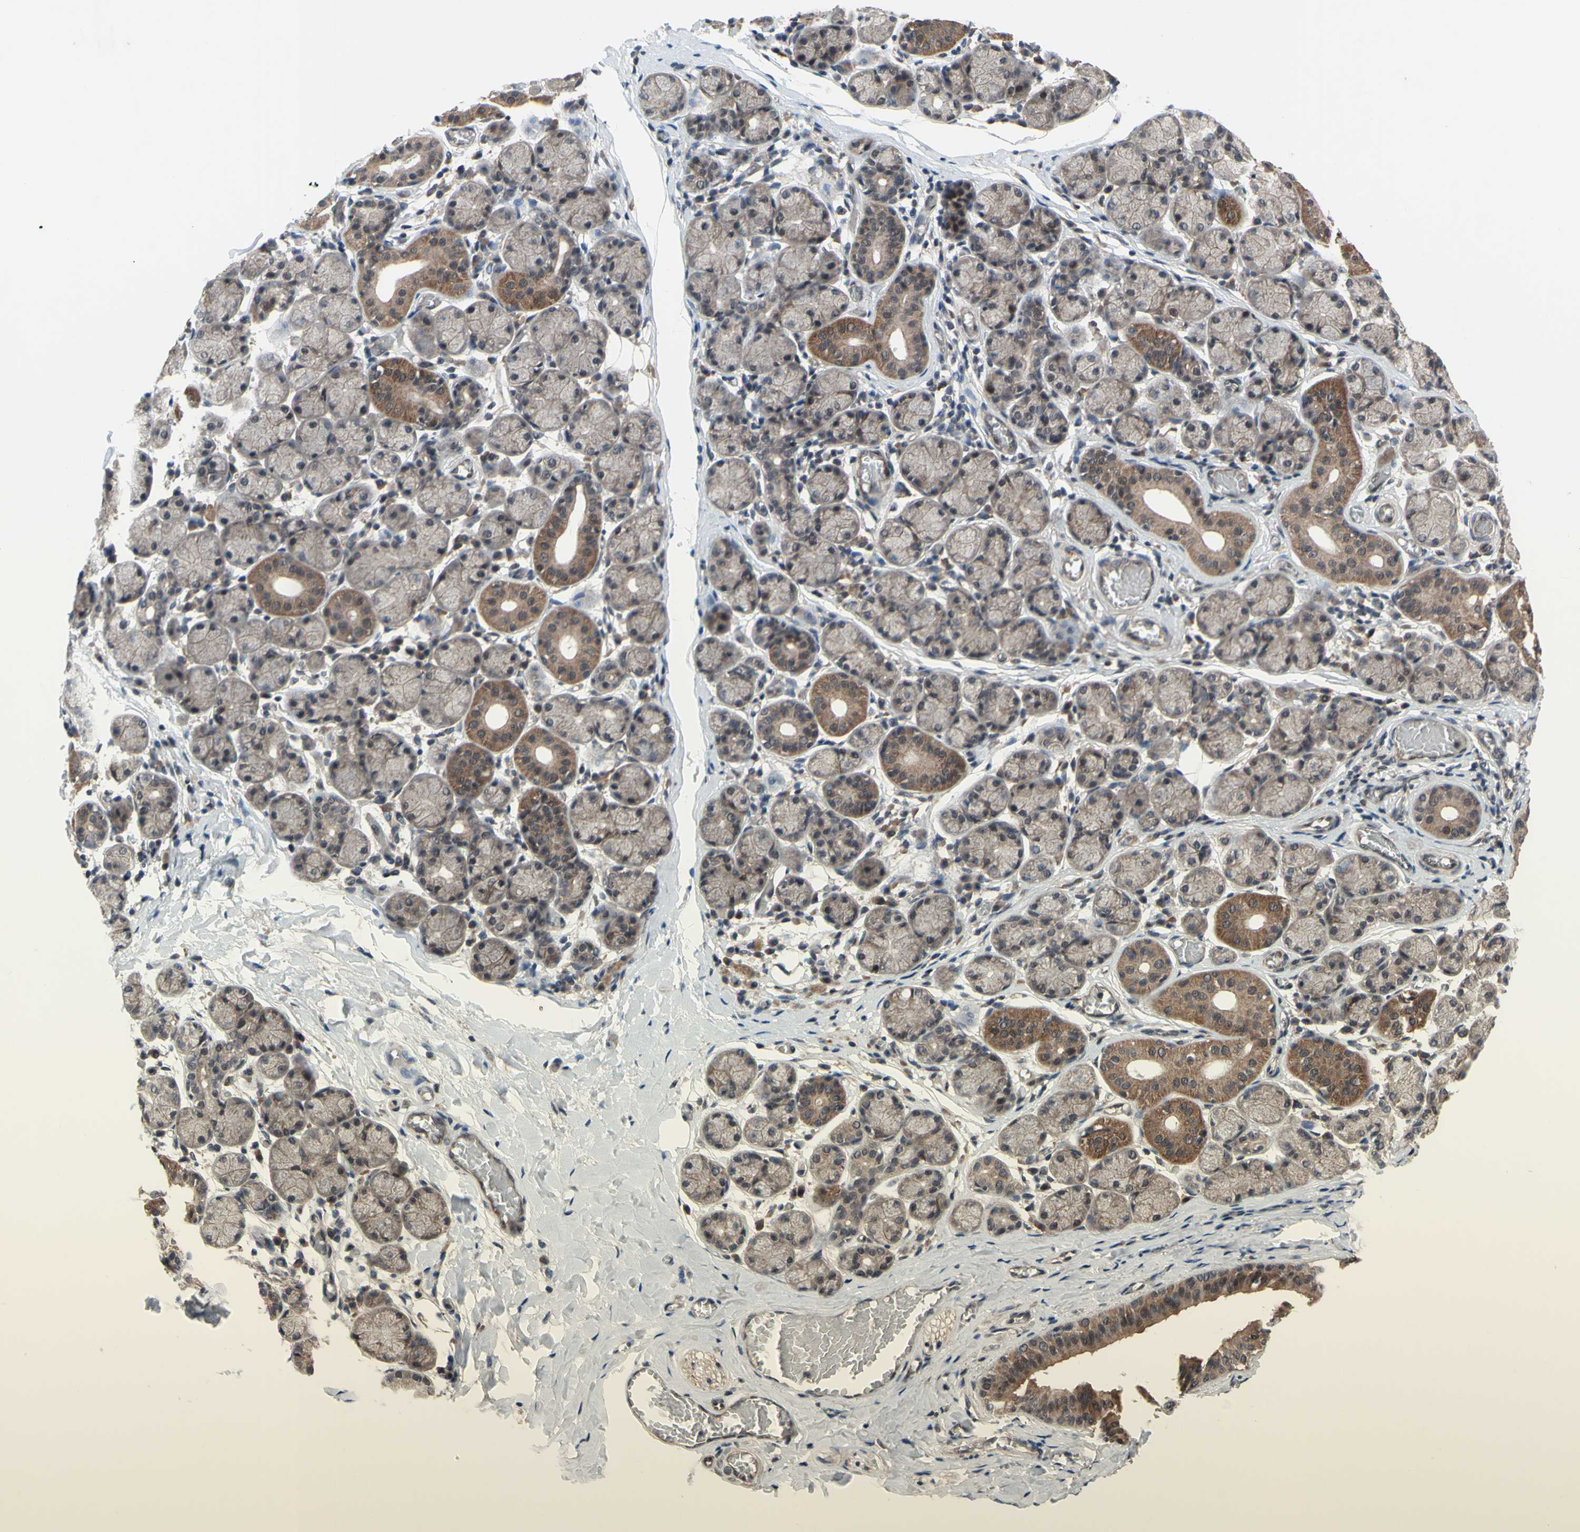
{"staining": {"intensity": "moderate", "quantity": "25%-75%", "location": "cytoplasmic/membranous"}, "tissue": "salivary gland", "cell_type": "Glandular cells", "image_type": "normal", "snomed": [{"axis": "morphology", "description": "Normal tissue, NOS"}, {"axis": "topography", "description": "Salivary gland"}], "caption": "Unremarkable salivary gland demonstrates moderate cytoplasmic/membranous staining in approximately 25%-75% of glandular cells, visualized by immunohistochemistry. Nuclei are stained in blue.", "gene": "TRDMT1", "patient": {"sex": "female", "age": 24}}